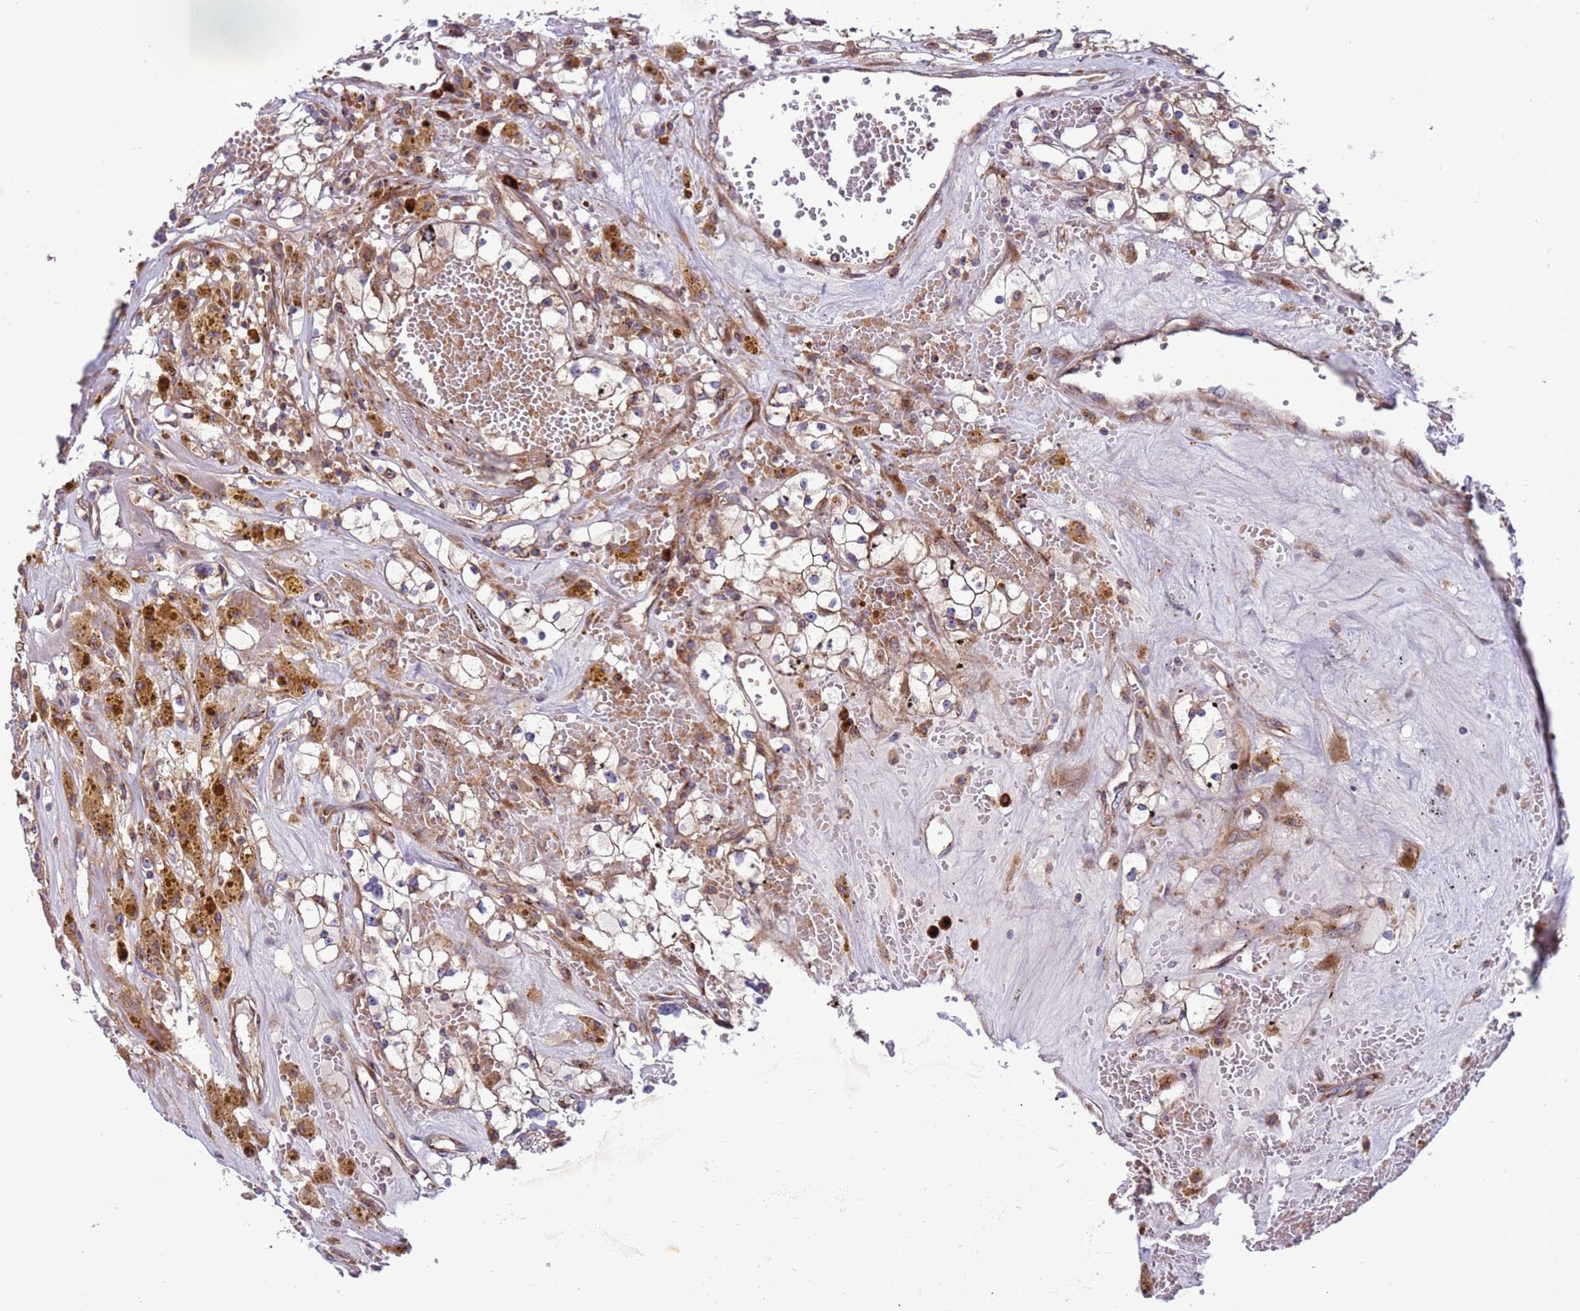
{"staining": {"intensity": "moderate", "quantity": ">75%", "location": "cytoplasmic/membranous"}, "tissue": "renal cancer", "cell_type": "Tumor cells", "image_type": "cancer", "snomed": [{"axis": "morphology", "description": "Adenocarcinoma, NOS"}, {"axis": "topography", "description": "Kidney"}], "caption": "This micrograph displays IHC staining of adenocarcinoma (renal), with medium moderate cytoplasmic/membranous expression in about >75% of tumor cells.", "gene": "ZC3HAV1", "patient": {"sex": "male", "age": 56}}